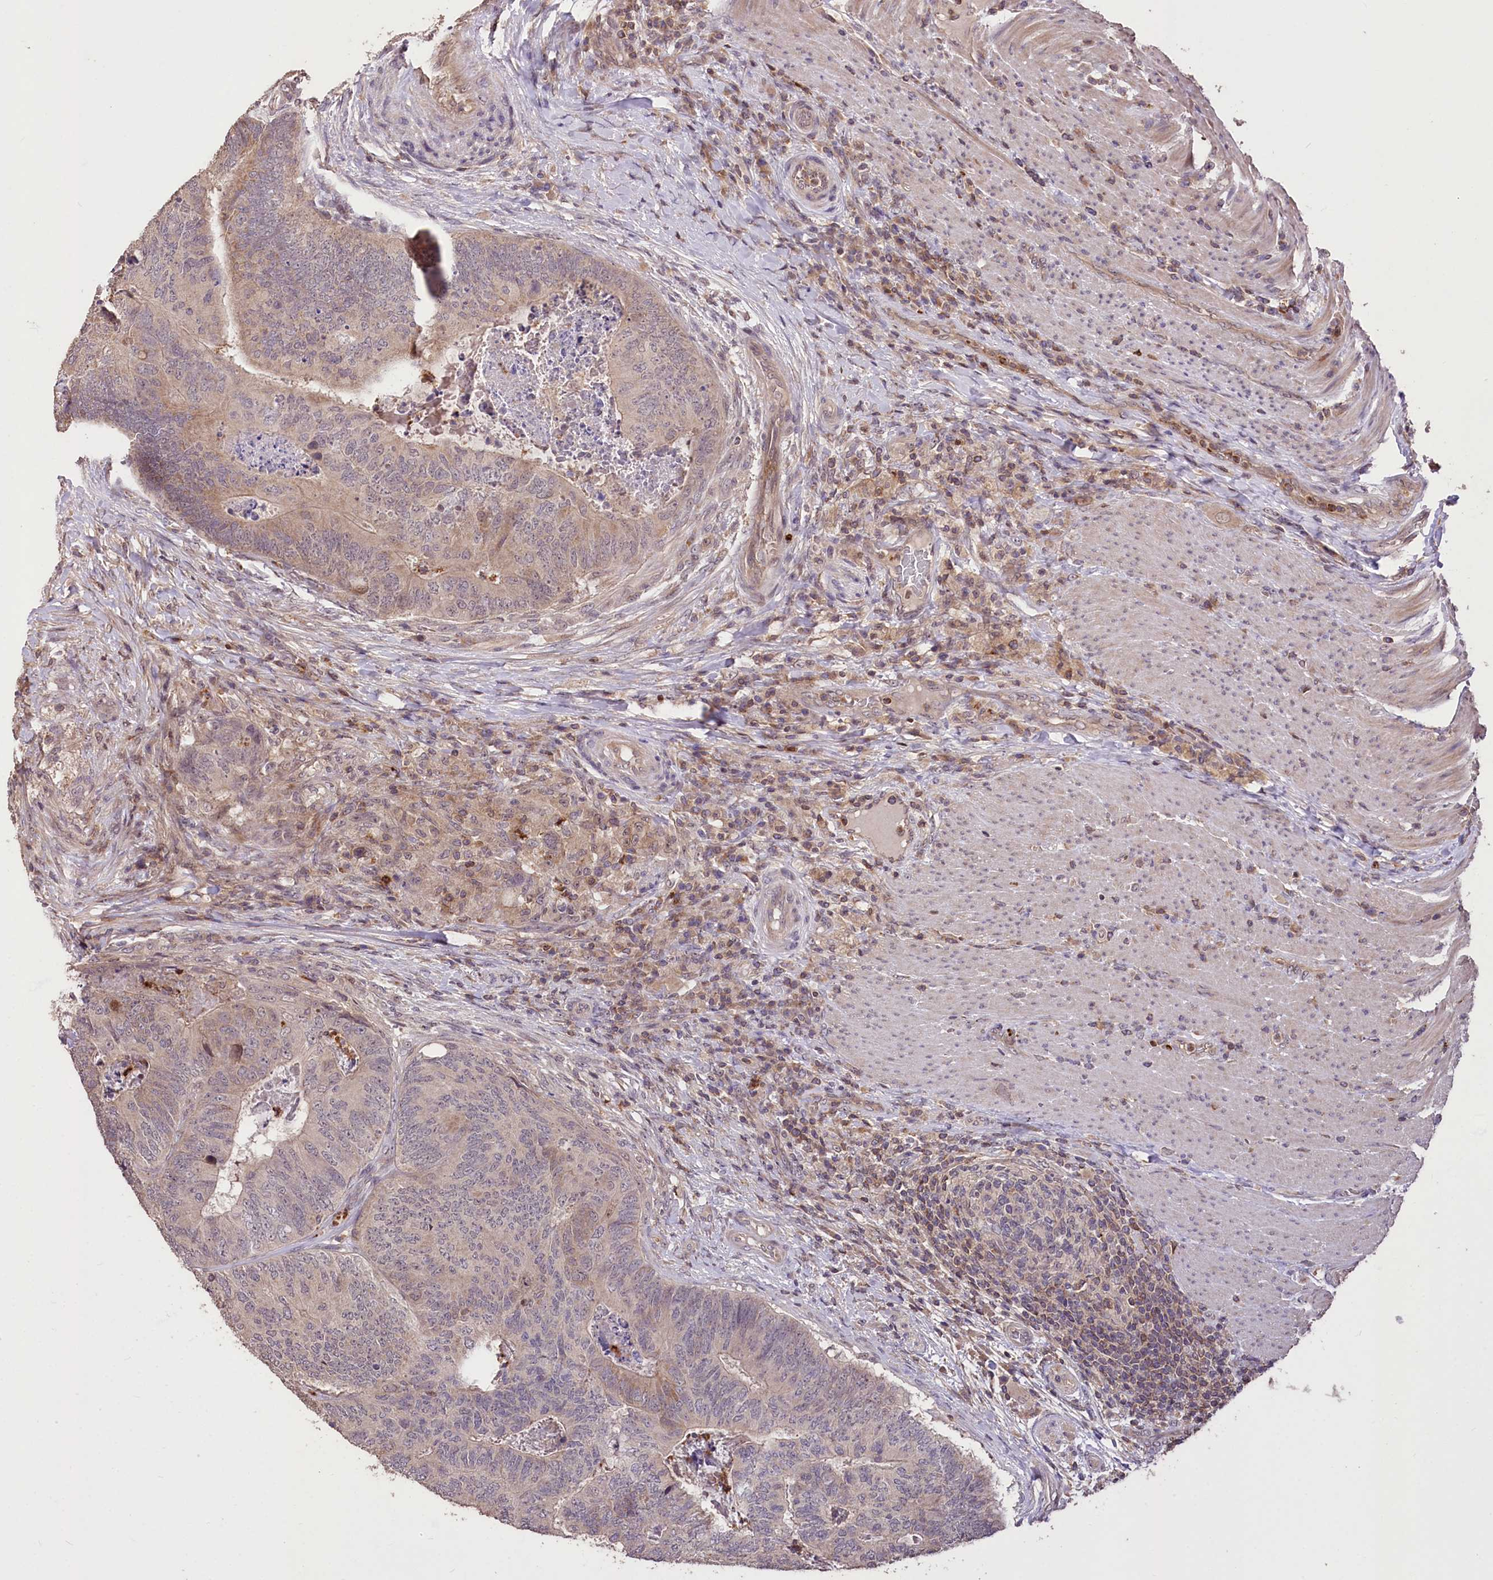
{"staining": {"intensity": "weak", "quantity": "<25%", "location": "cytoplasmic/membranous"}, "tissue": "colorectal cancer", "cell_type": "Tumor cells", "image_type": "cancer", "snomed": [{"axis": "morphology", "description": "Adenocarcinoma, NOS"}, {"axis": "topography", "description": "Colon"}], "caption": "A high-resolution histopathology image shows immunohistochemistry staining of adenocarcinoma (colorectal), which displays no significant staining in tumor cells.", "gene": "SERGEF", "patient": {"sex": "female", "age": 67}}